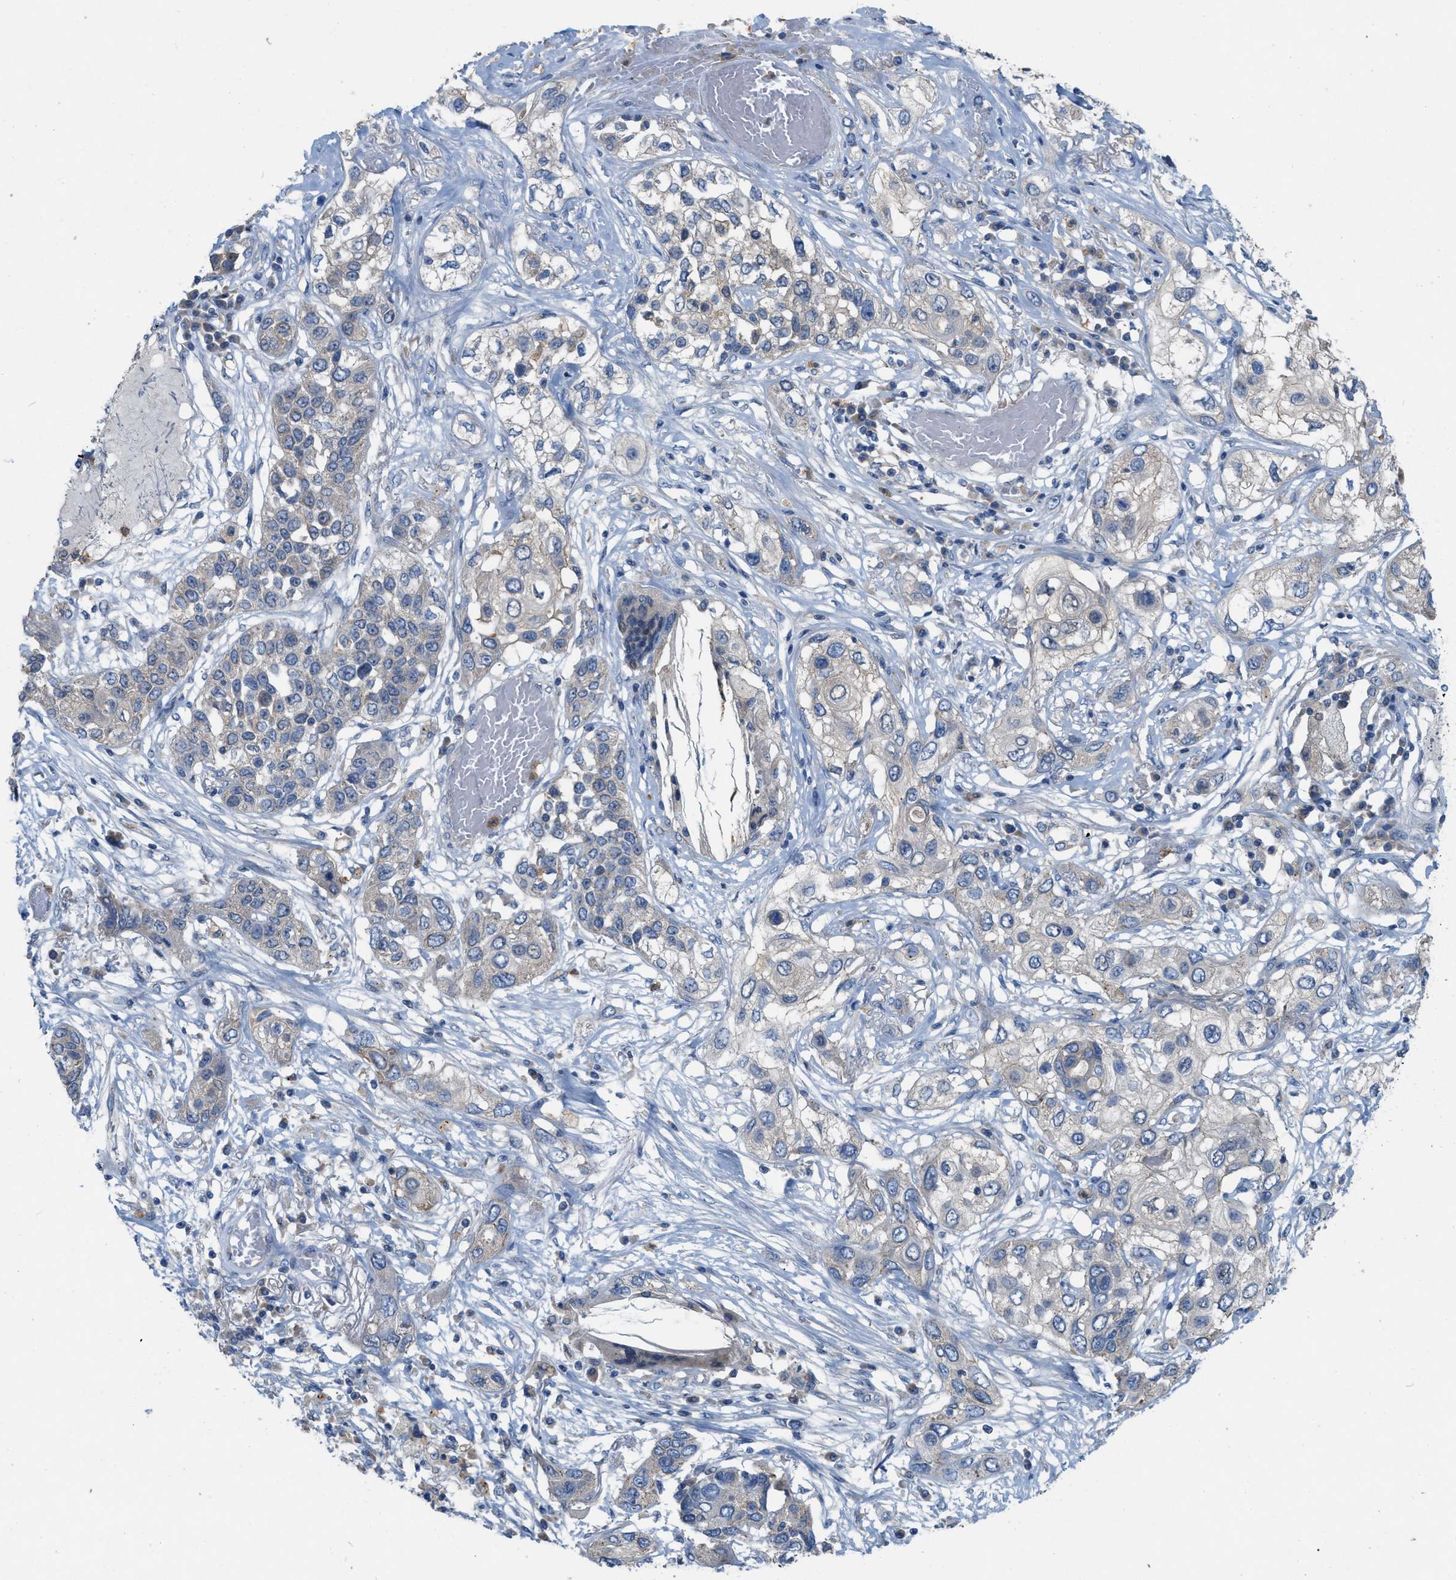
{"staining": {"intensity": "negative", "quantity": "none", "location": "none"}, "tissue": "lung cancer", "cell_type": "Tumor cells", "image_type": "cancer", "snomed": [{"axis": "morphology", "description": "Squamous cell carcinoma, NOS"}, {"axis": "topography", "description": "Lung"}], "caption": "DAB immunohistochemical staining of human squamous cell carcinoma (lung) exhibits no significant staining in tumor cells.", "gene": "PLPPR5", "patient": {"sex": "male", "age": 71}}